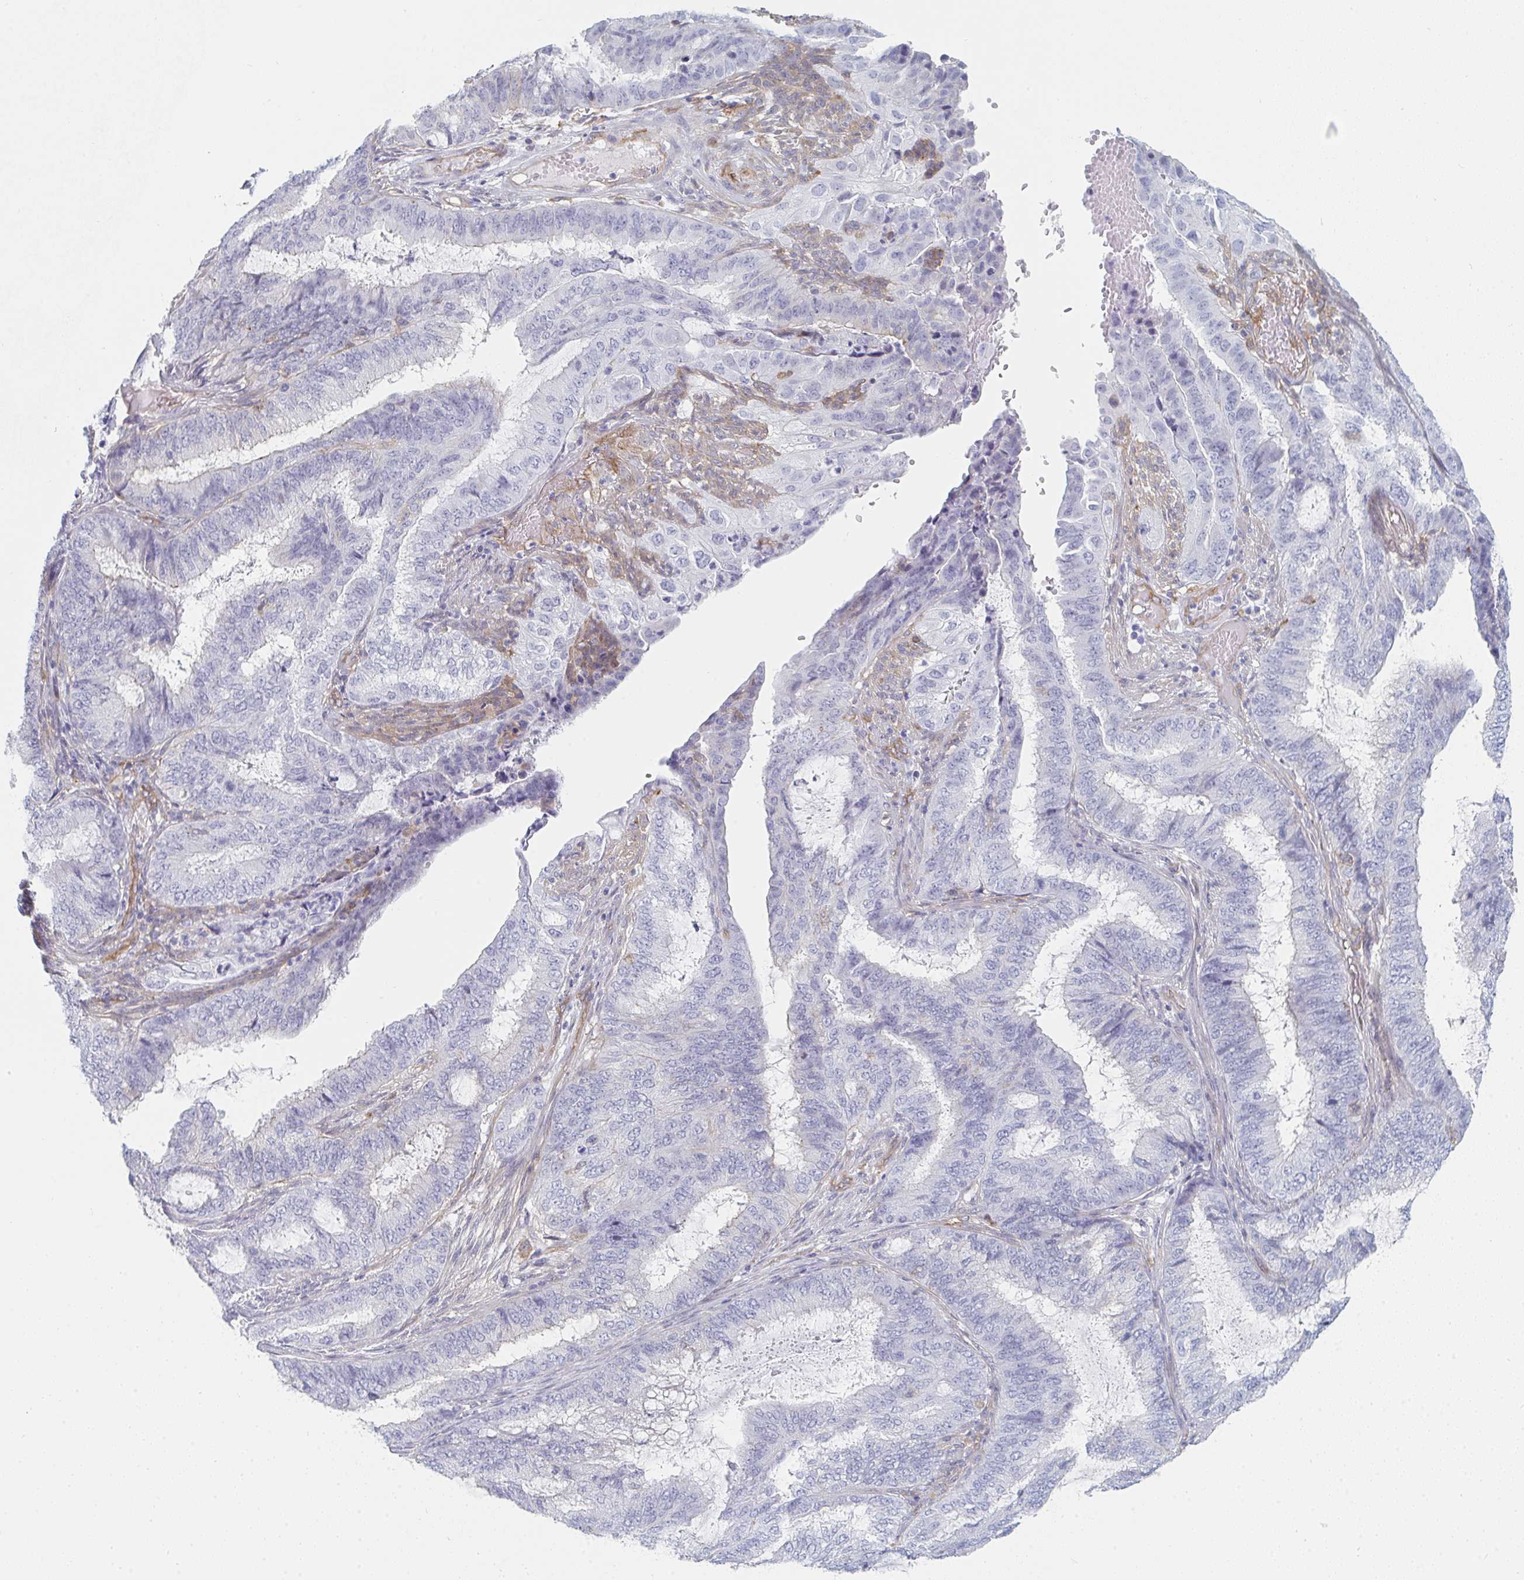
{"staining": {"intensity": "negative", "quantity": "none", "location": "none"}, "tissue": "endometrial cancer", "cell_type": "Tumor cells", "image_type": "cancer", "snomed": [{"axis": "morphology", "description": "Adenocarcinoma, NOS"}, {"axis": "topography", "description": "Endometrium"}], "caption": "High magnification brightfield microscopy of endometrial cancer (adenocarcinoma) stained with DAB (3,3'-diaminobenzidine) (brown) and counterstained with hematoxylin (blue): tumor cells show no significant positivity. (DAB immunohistochemistry (IHC), high magnification).", "gene": "DAB2", "patient": {"sex": "female", "age": 51}}